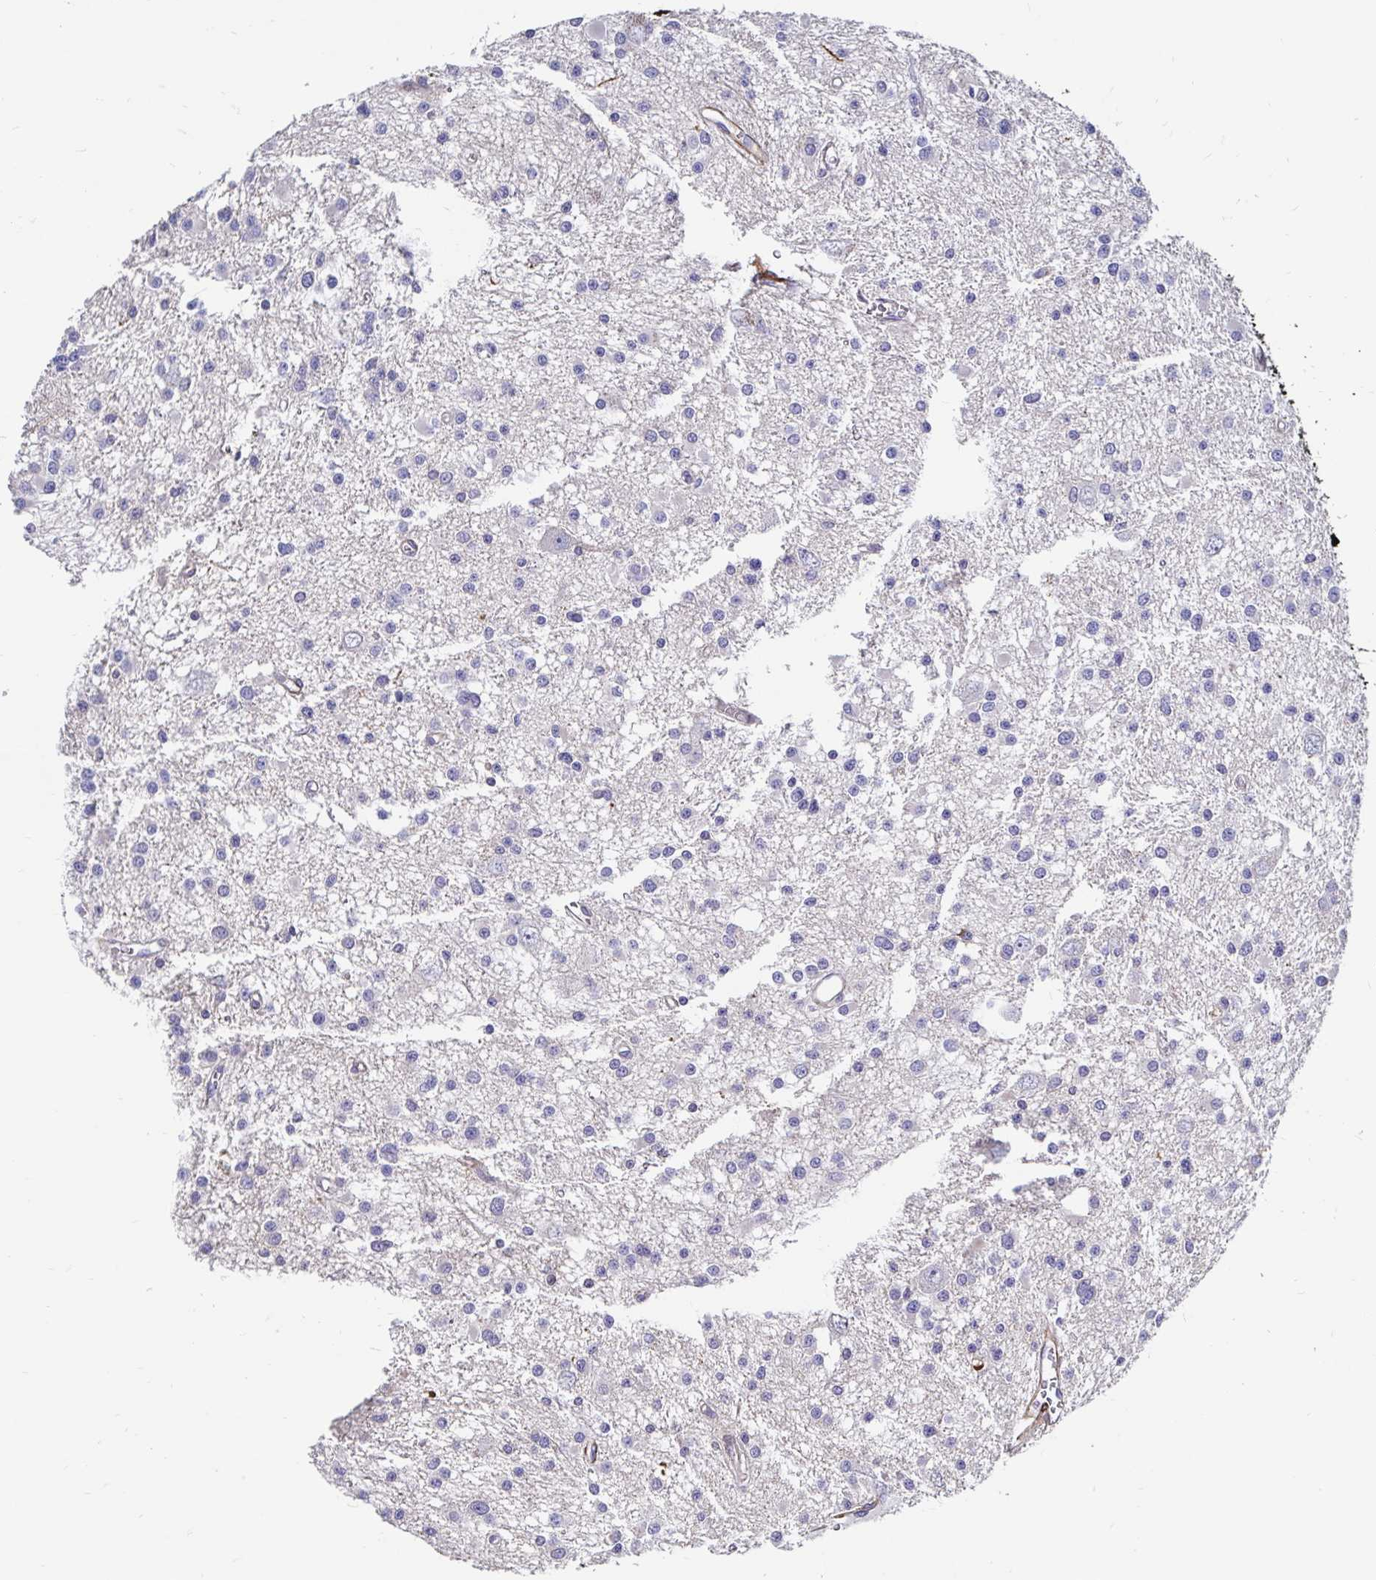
{"staining": {"intensity": "negative", "quantity": "none", "location": "none"}, "tissue": "glioma", "cell_type": "Tumor cells", "image_type": "cancer", "snomed": [{"axis": "morphology", "description": "Glioma, malignant, High grade"}, {"axis": "topography", "description": "Brain"}], "caption": "Immunohistochemistry (IHC) of malignant glioma (high-grade) reveals no expression in tumor cells.", "gene": "CDKL1", "patient": {"sex": "male", "age": 54}}